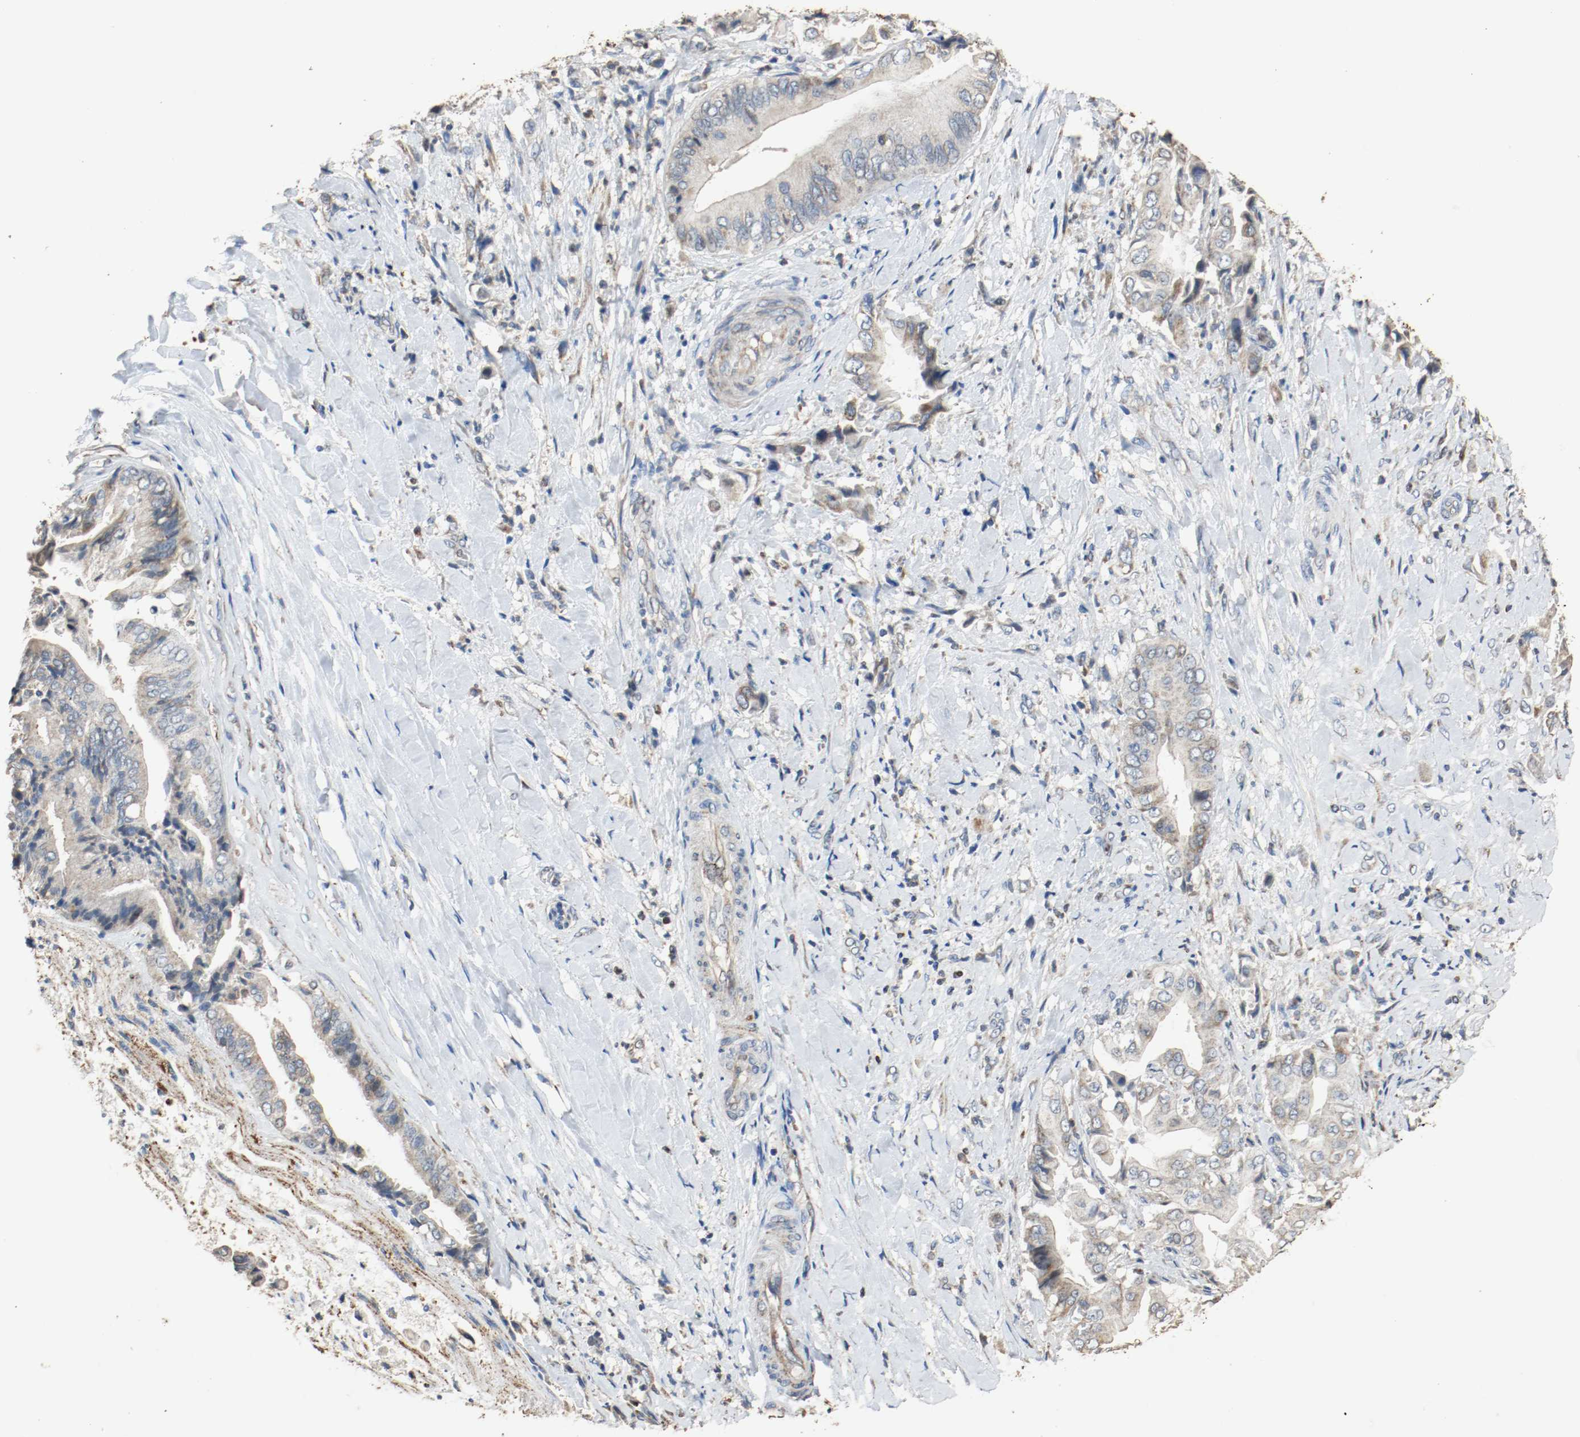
{"staining": {"intensity": "moderate", "quantity": ">75%", "location": "cytoplasmic/membranous"}, "tissue": "liver cancer", "cell_type": "Tumor cells", "image_type": "cancer", "snomed": [{"axis": "morphology", "description": "Cholangiocarcinoma"}, {"axis": "topography", "description": "Liver"}], "caption": "Immunohistochemistry micrograph of neoplastic tissue: human liver cancer (cholangiocarcinoma) stained using IHC displays medium levels of moderate protein expression localized specifically in the cytoplasmic/membranous of tumor cells, appearing as a cytoplasmic/membranous brown color.", "gene": "ALDH4A1", "patient": {"sex": "male", "age": 58}}